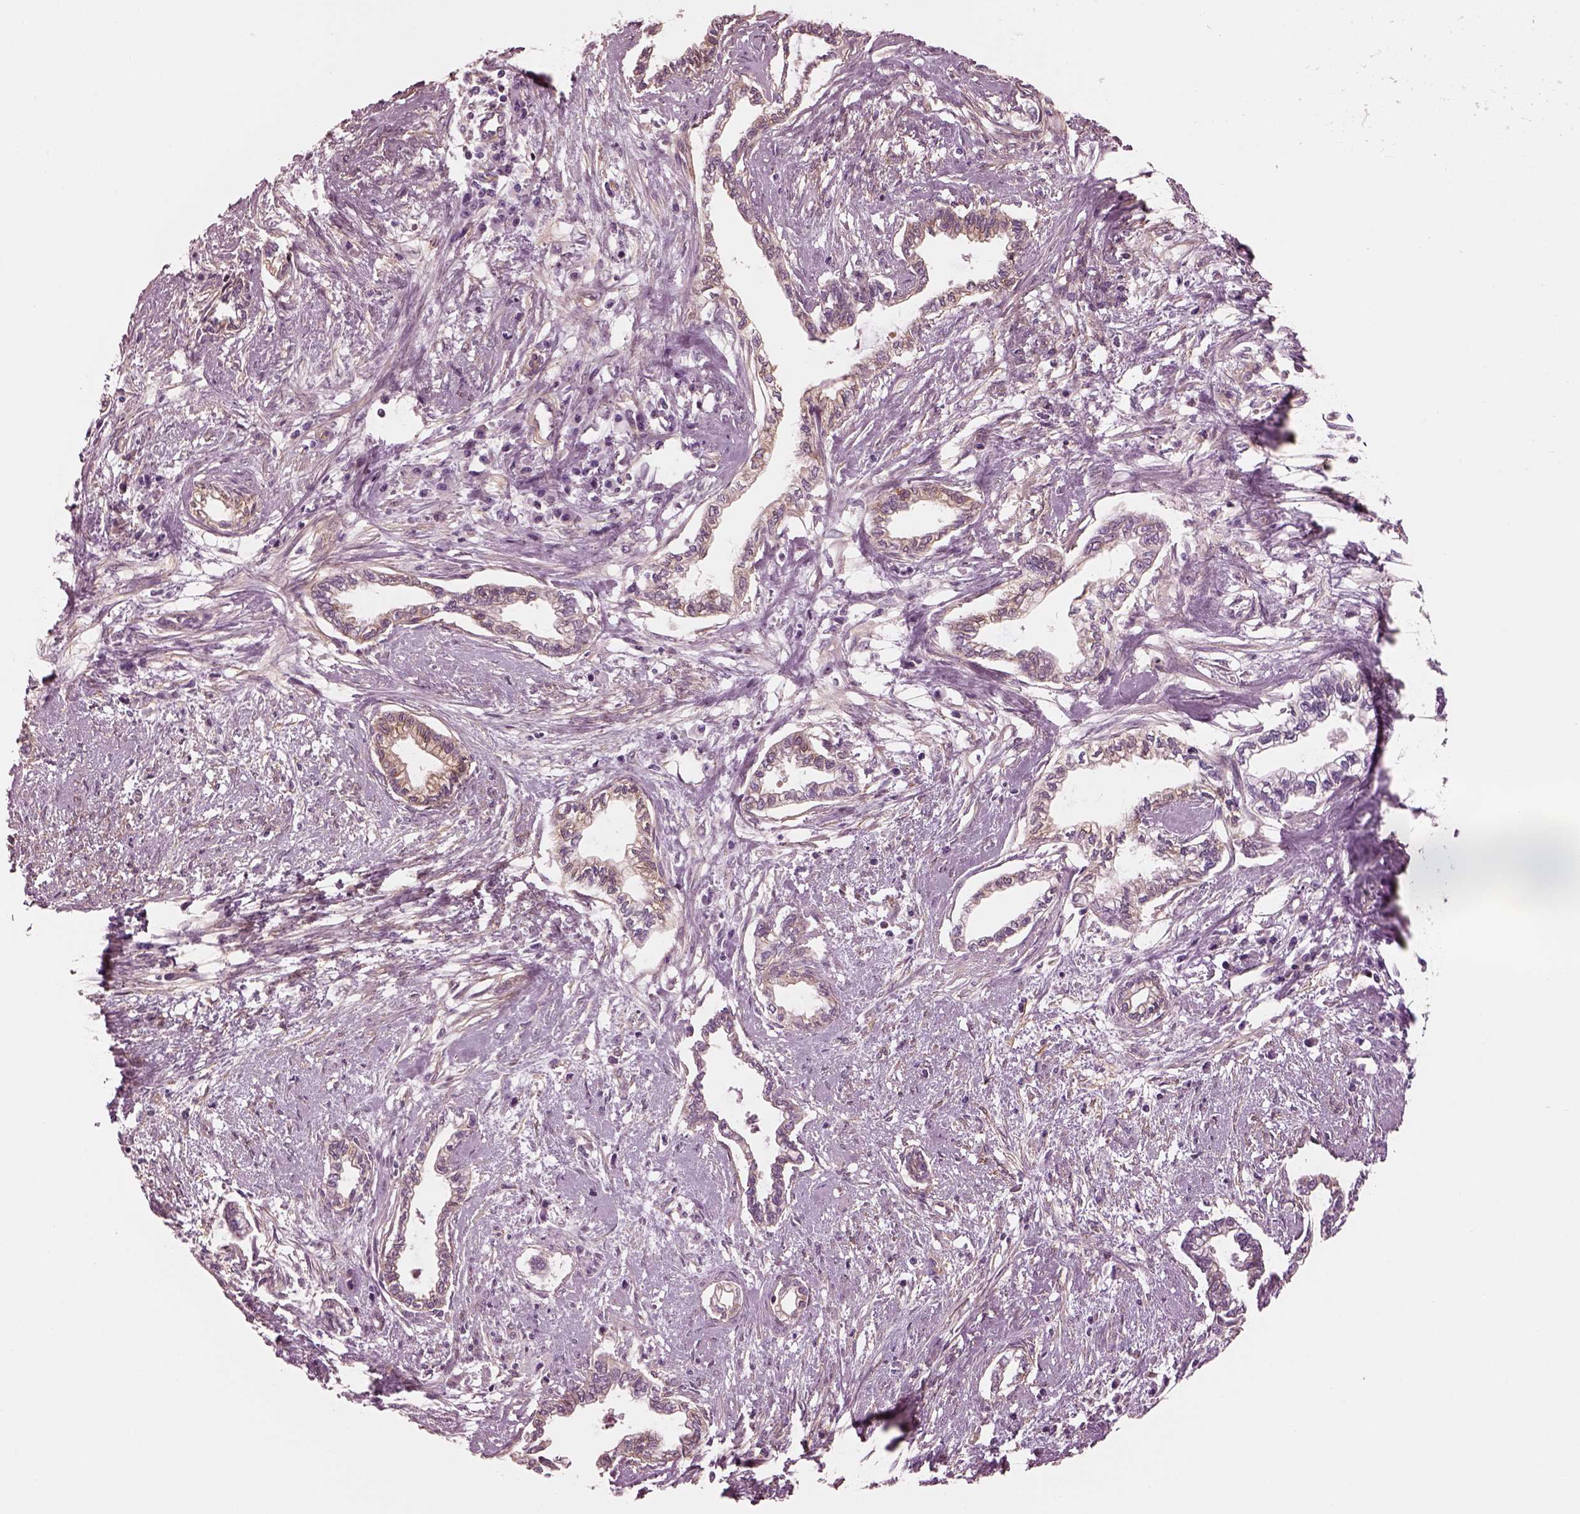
{"staining": {"intensity": "negative", "quantity": "none", "location": "none"}, "tissue": "cervical cancer", "cell_type": "Tumor cells", "image_type": "cancer", "snomed": [{"axis": "morphology", "description": "Adenocarcinoma, NOS"}, {"axis": "topography", "description": "Cervix"}], "caption": "A photomicrograph of human adenocarcinoma (cervical) is negative for staining in tumor cells.", "gene": "ELAPOR1", "patient": {"sex": "female", "age": 62}}